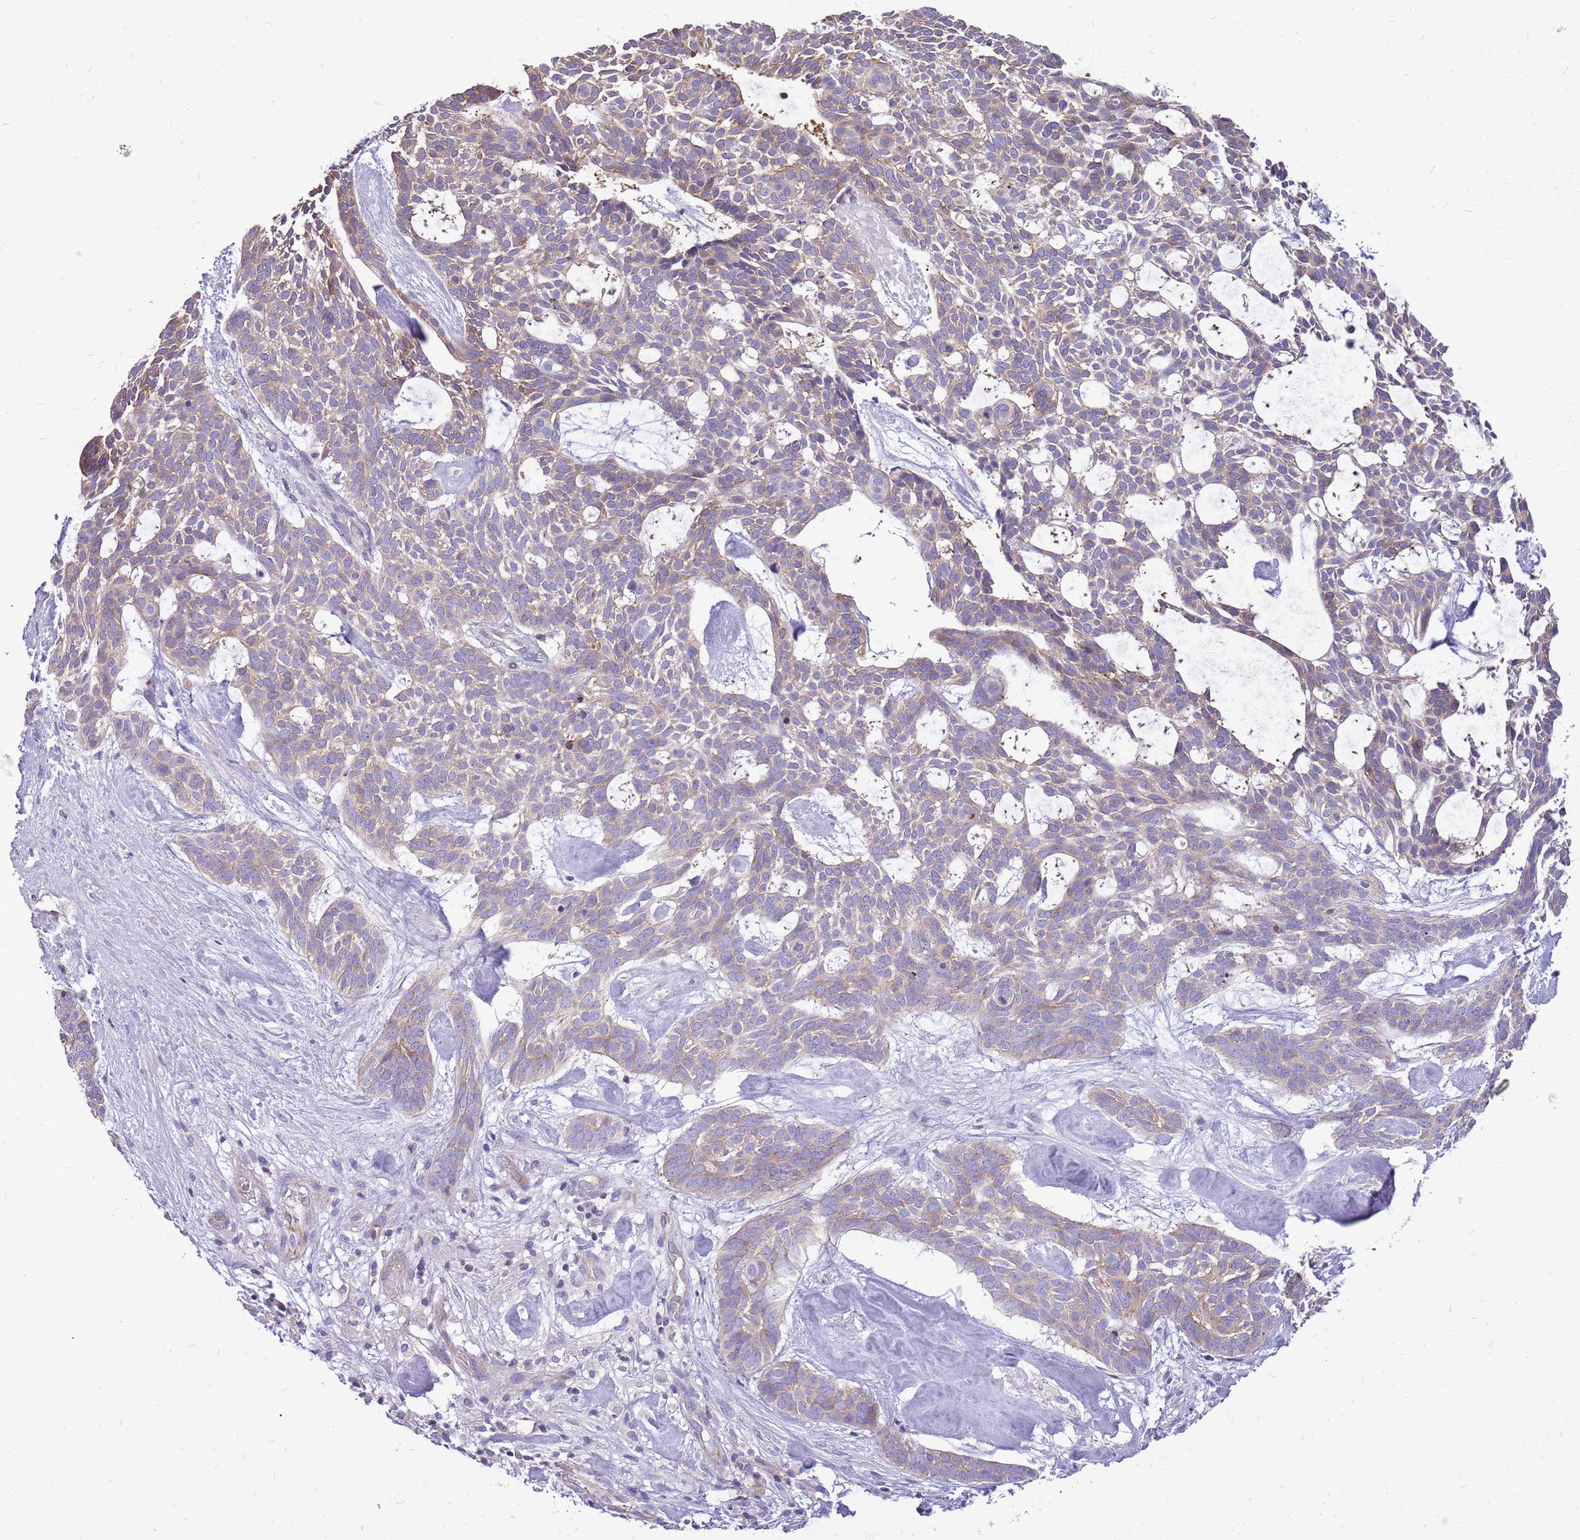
{"staining": {"intensity": "weak", "quantity": "25%-75%", "location": "cytoplasmic/membranous"}, "tissue": "skin cancer", "cell_type": "Tumor cells", "image_type": "cancer", "snomed": [{"axis": "morphology", "description": "Basal cell carcinoma"}, {"axis": "topography", "description": "Skin"}], "caption": "Immunohistochemical staining of human skin basal cell carcinoma demonstrates weak cytoplasmic/membranous protein positivity in about 25%-75% of tumor cells. Nuclei are stained in blue.", "gene": "WDR90", "patient": {"sex": "male", "age": 61}}